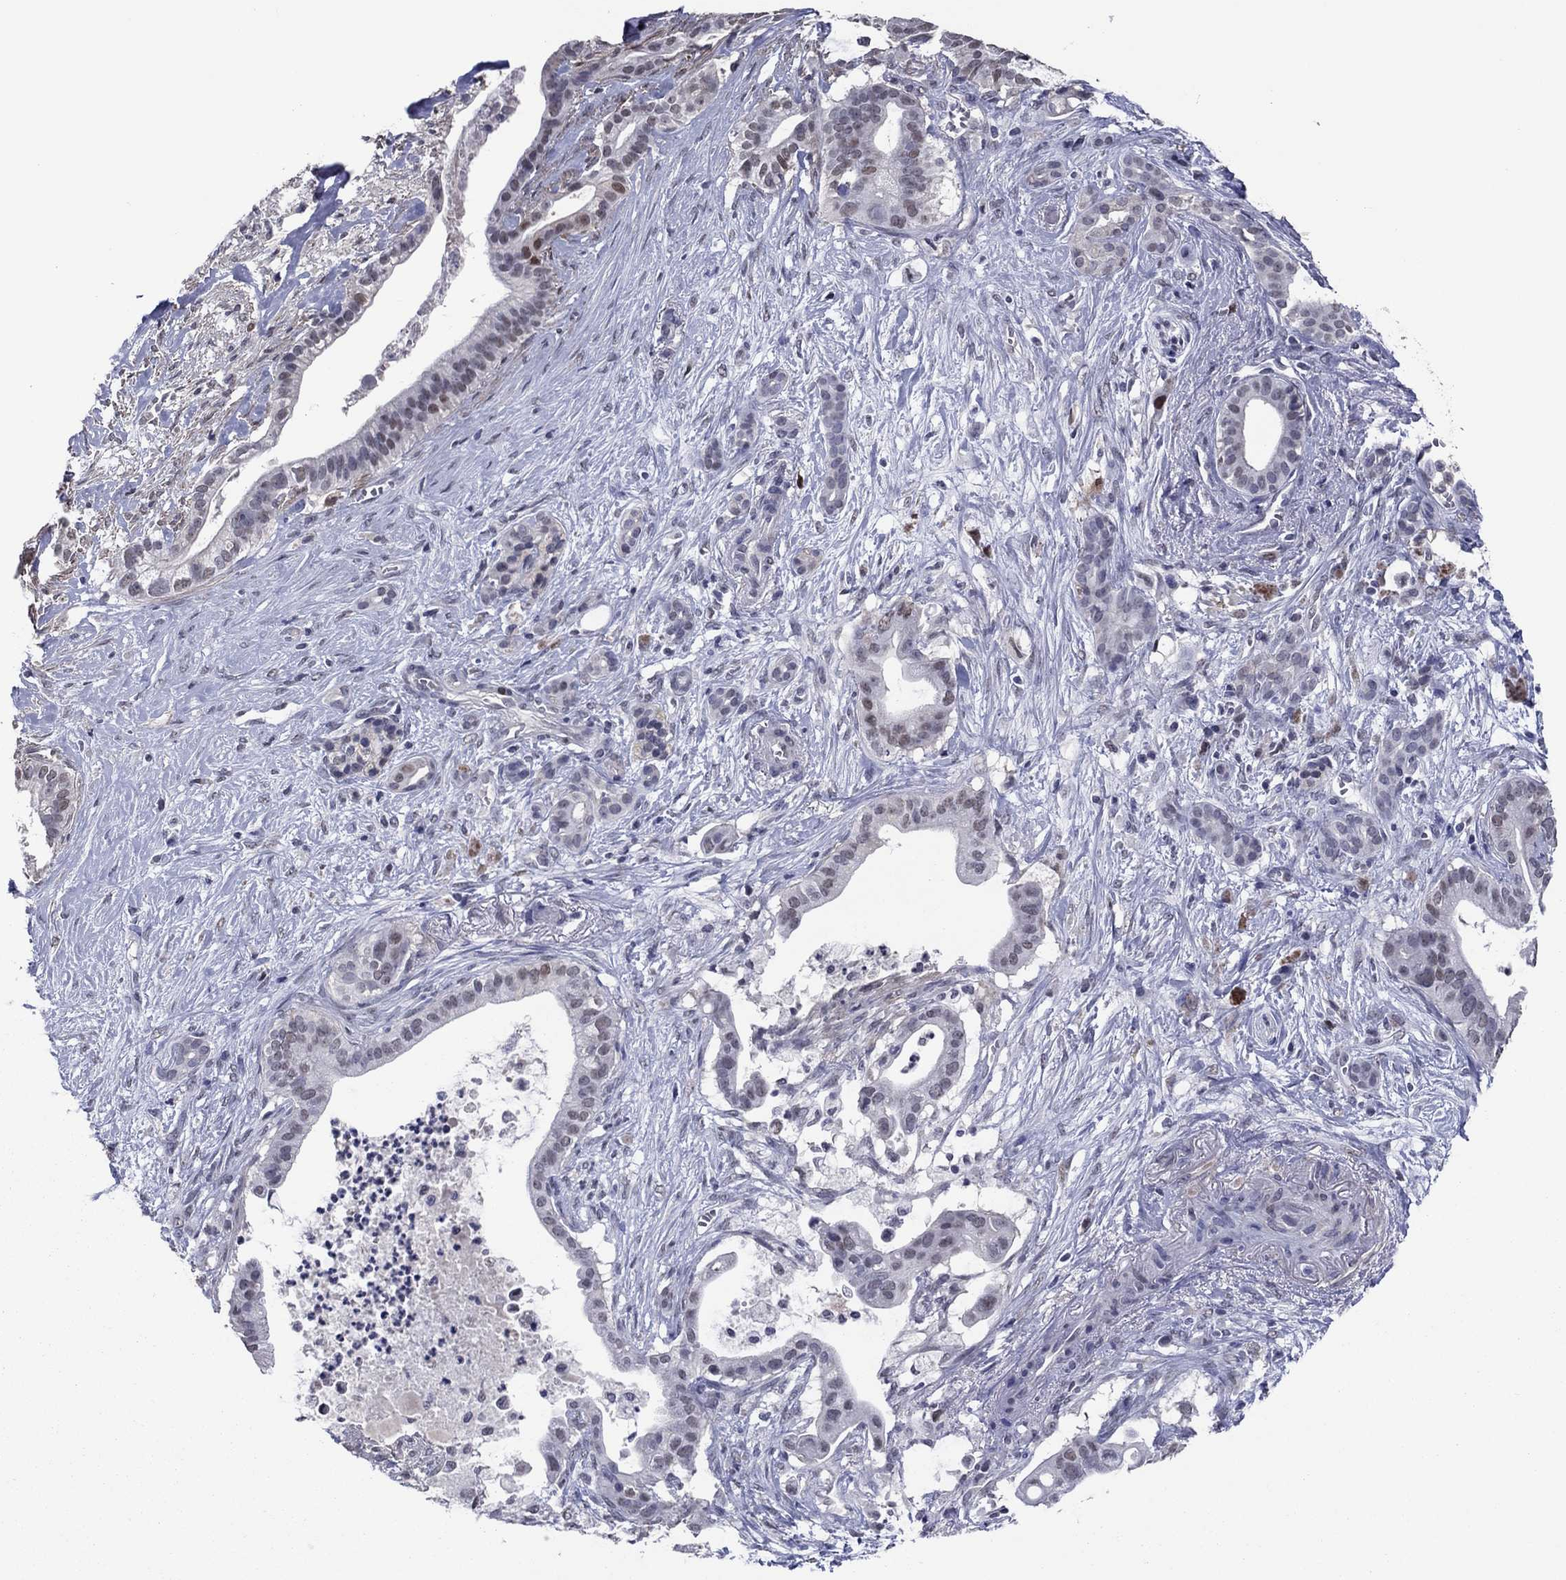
{"staining": {"intensity": "negative", "quantity": "none", "location": "none"}, "tissue": "pancreatic cancer", "cell_type": "Tumor cells", "image_type": "cancer", "snomed": [{"axis": "morphology", "description": "Adenocarcinoma, NOS"}, {"axis": "topography", "description": "Pancreas"}], "caption": "High power microscopy micrograph of an immunohistochemistry (IHC) photomicrograph of adenocarcinoma (pancreatic), revealing no significant staining in tumor cells.", "gene": "TYMS", "patient": {"sex": "male", "age": 61}}